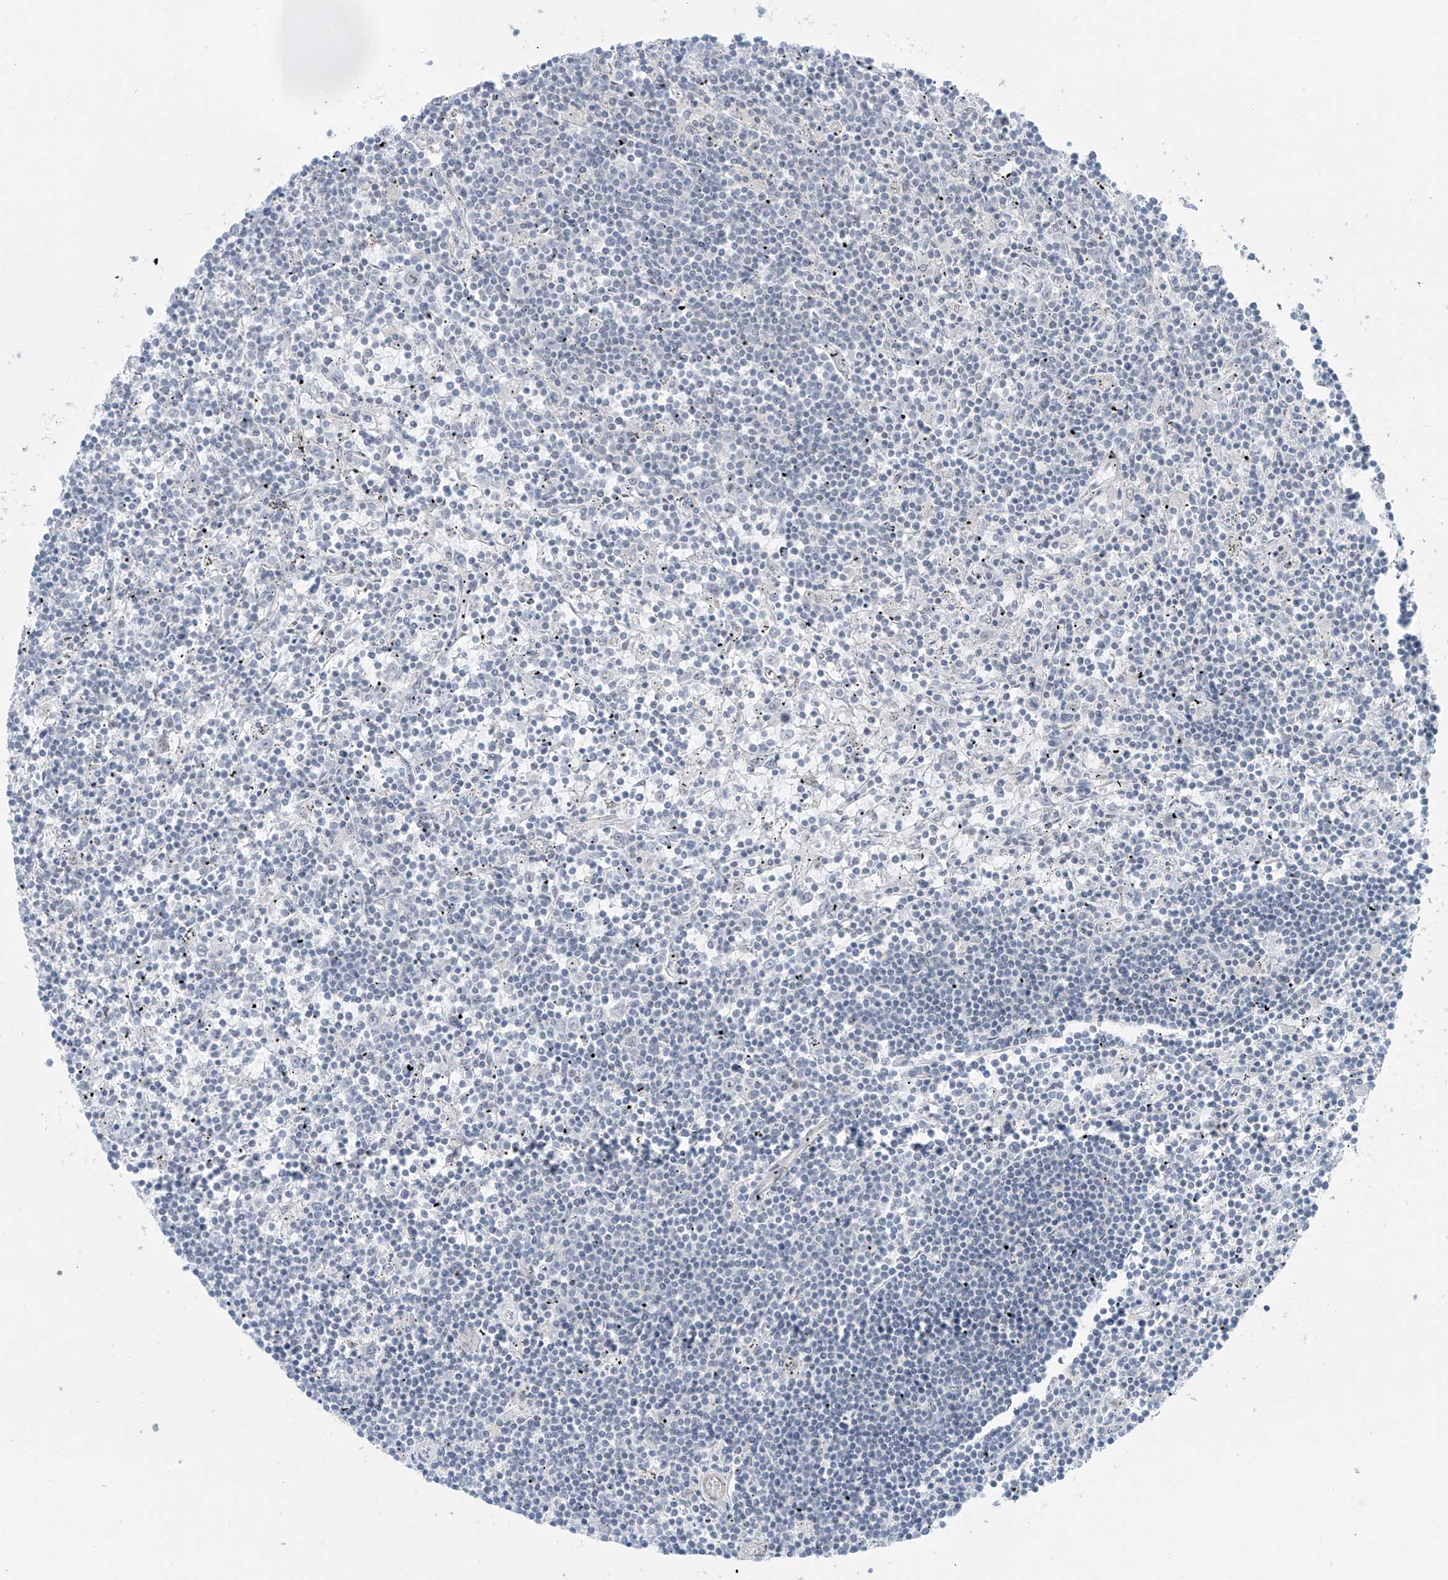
{"staining": {"intensity": "negative", "quantity": "none", "location": "none"}, "tissue": "lymphoma", "cell_type": "Tumor cells", "image_type": "cancer", "snomed": [{"axis": "morphology", "description": "Malignant lymphoma, non-Hodgkin's type, Low grade"}, {"axis": "topography", "description": "Spleen"}], "caption": "Immunohistochemical staining of malignant lymphoma, non-Hodgkin's type (low-grade) shows no significant positivity in tumor cells.", "gene": "RASGEF1A", "patient": {"sex": "male", "age": 76}}